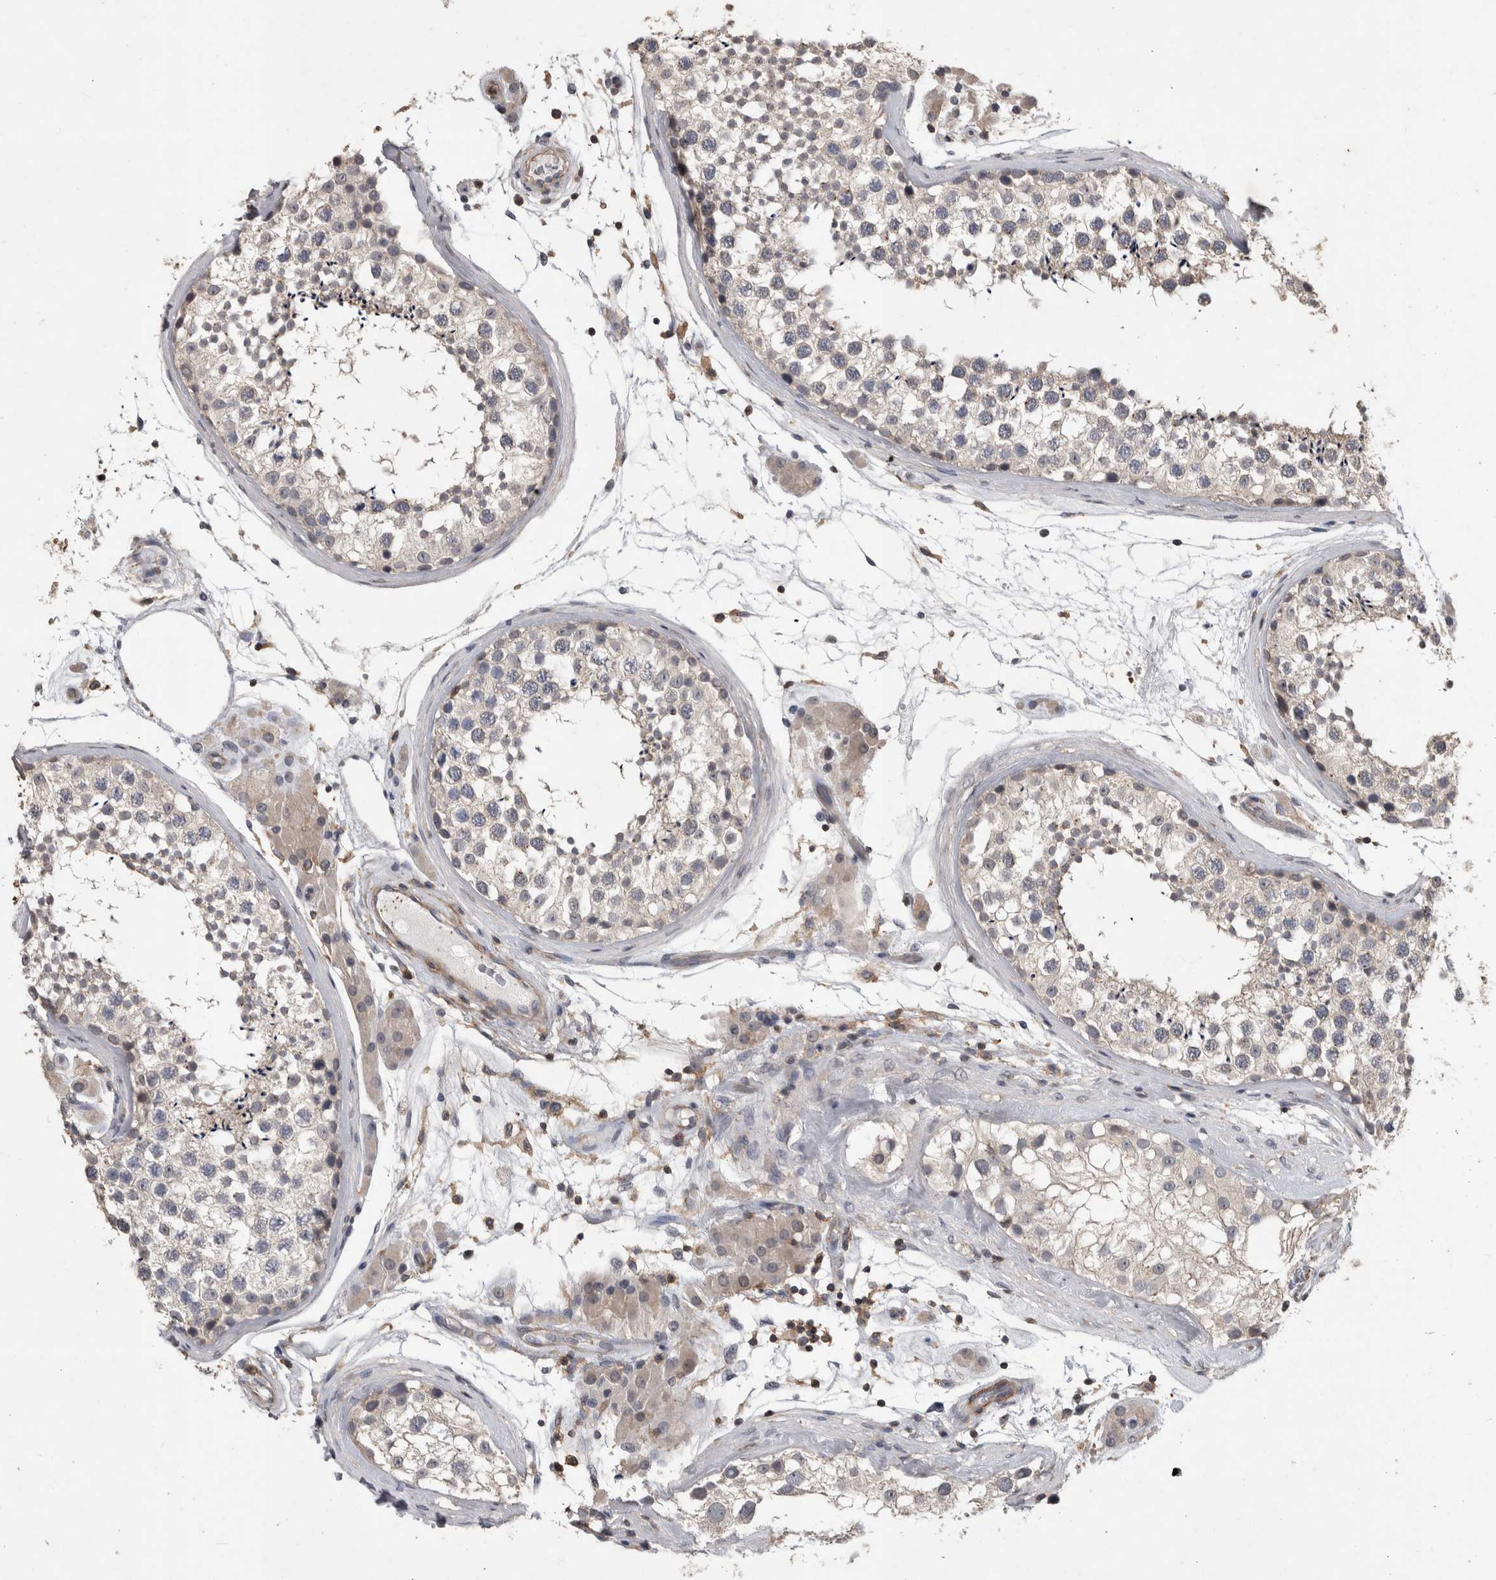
{"staining": {"intensity": "weak", "quantity": "25%-75%", "location": "cytoplasmic/membranous"}, "tissue": "testis", "cell_type": "Cells in seminiferous ducts", "image_type": "normal", "snomed": [{"axis": "morphology", "description": "Normal tissue, NOS"}, {"axis": "topography", "description": "Testis"}], "caption": "A histopathology image showing weak cytoplasmic/membranous expression in about 25%-75% of cells in seminiferous ducts in unremarkable testis, as visualized by brown immunohistochemical staining.", "gene": "SPATA48", "patient": {"sex": "male", "age": 46}}